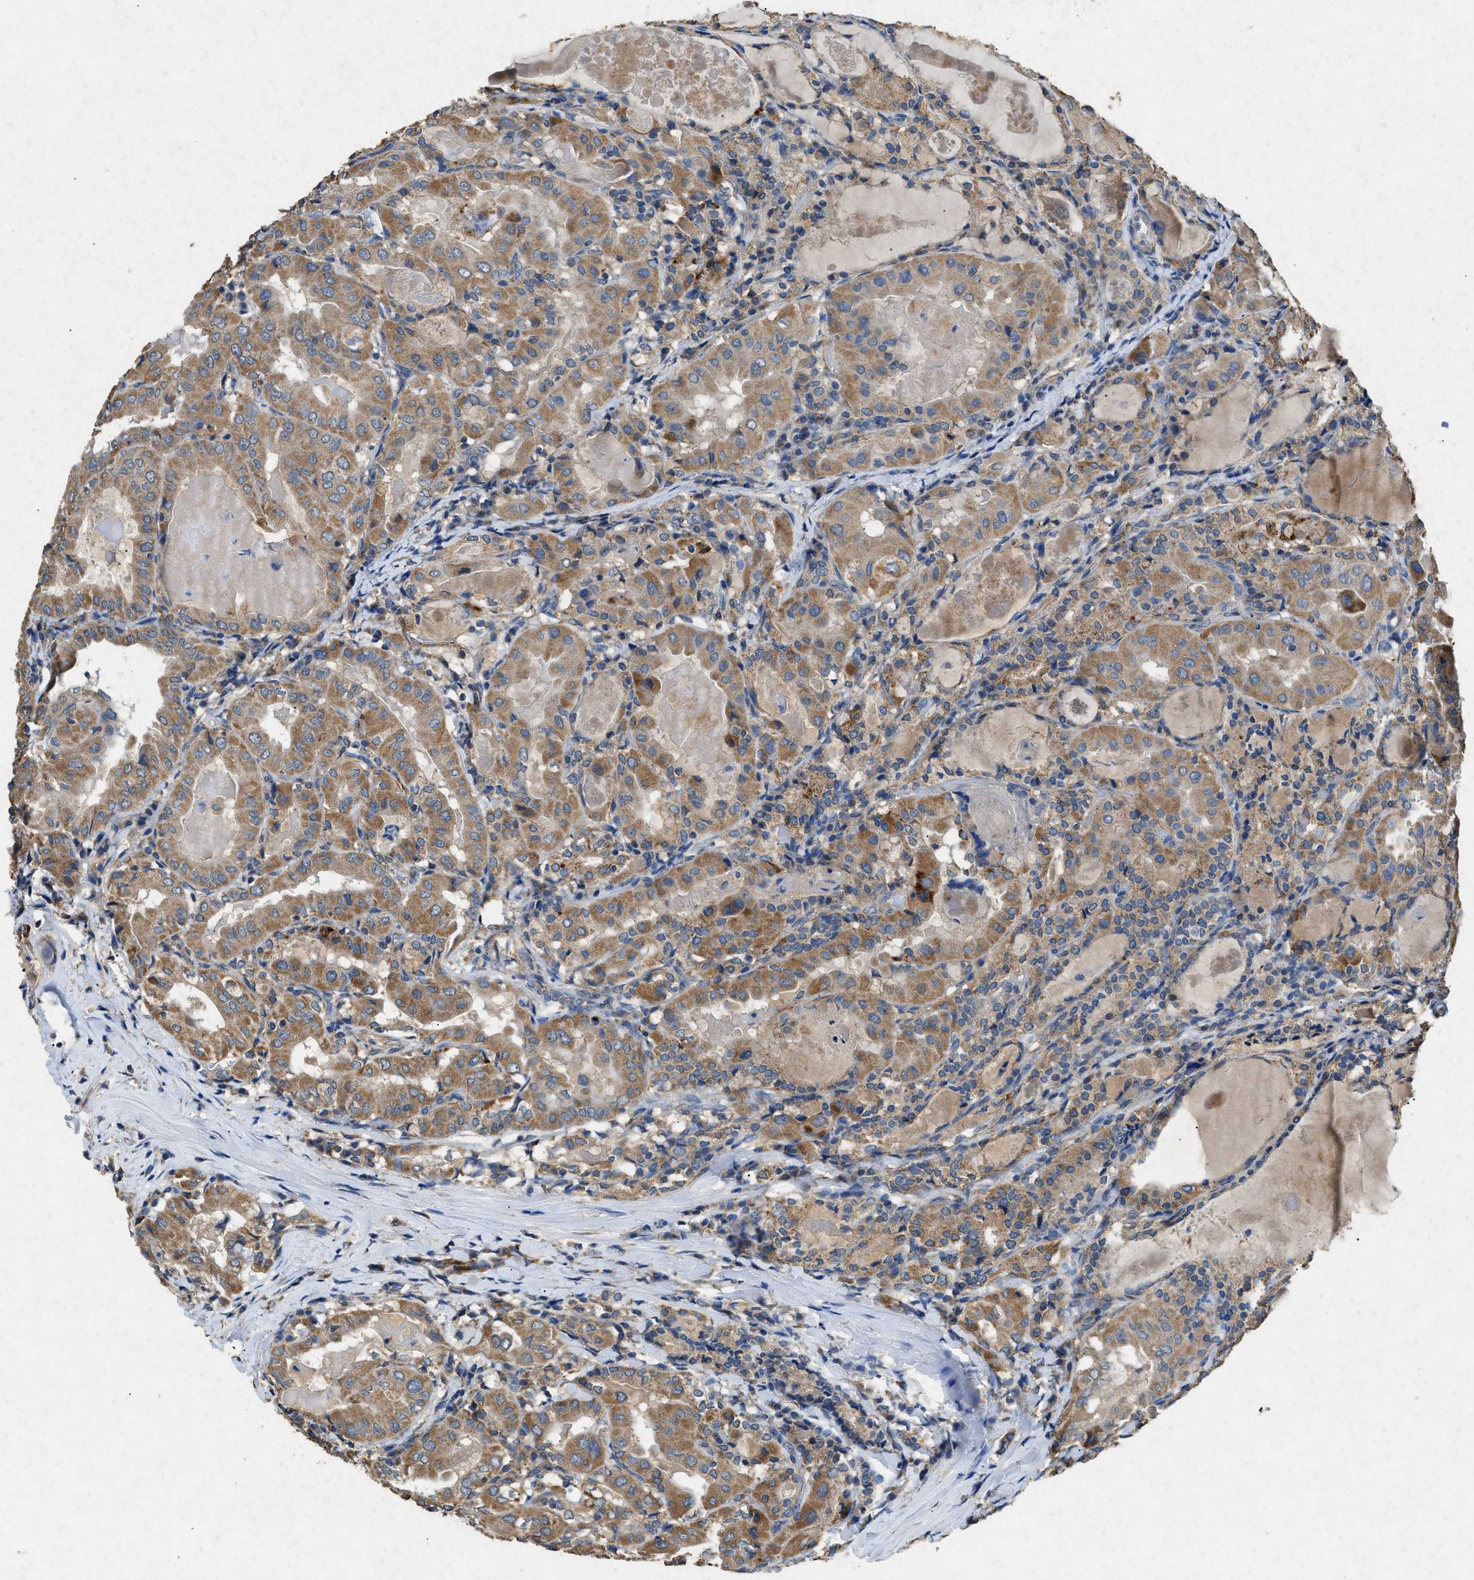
{"staining": {"intensity": "moderate", "quantity": ">75%", "location": "cytoplasmic/membranous"}, "tissue": "thyroid cancer", "cell_type": "Tumor cells", "image_type": "cancer", "snomed": [{"axis": "morphology", "description": "Papillary adenocarcinoma, NOS"}, {"axis": "topography", "description": "Thyroid gland"}], "caption": "Human thyroid cancer stained with a brown dye reveals moderate cytoplasmic/membranous positive positivity in about >75% of tumor cells.", "gene": "CDK15", "patient": {"sex": "female", "age": 42}}